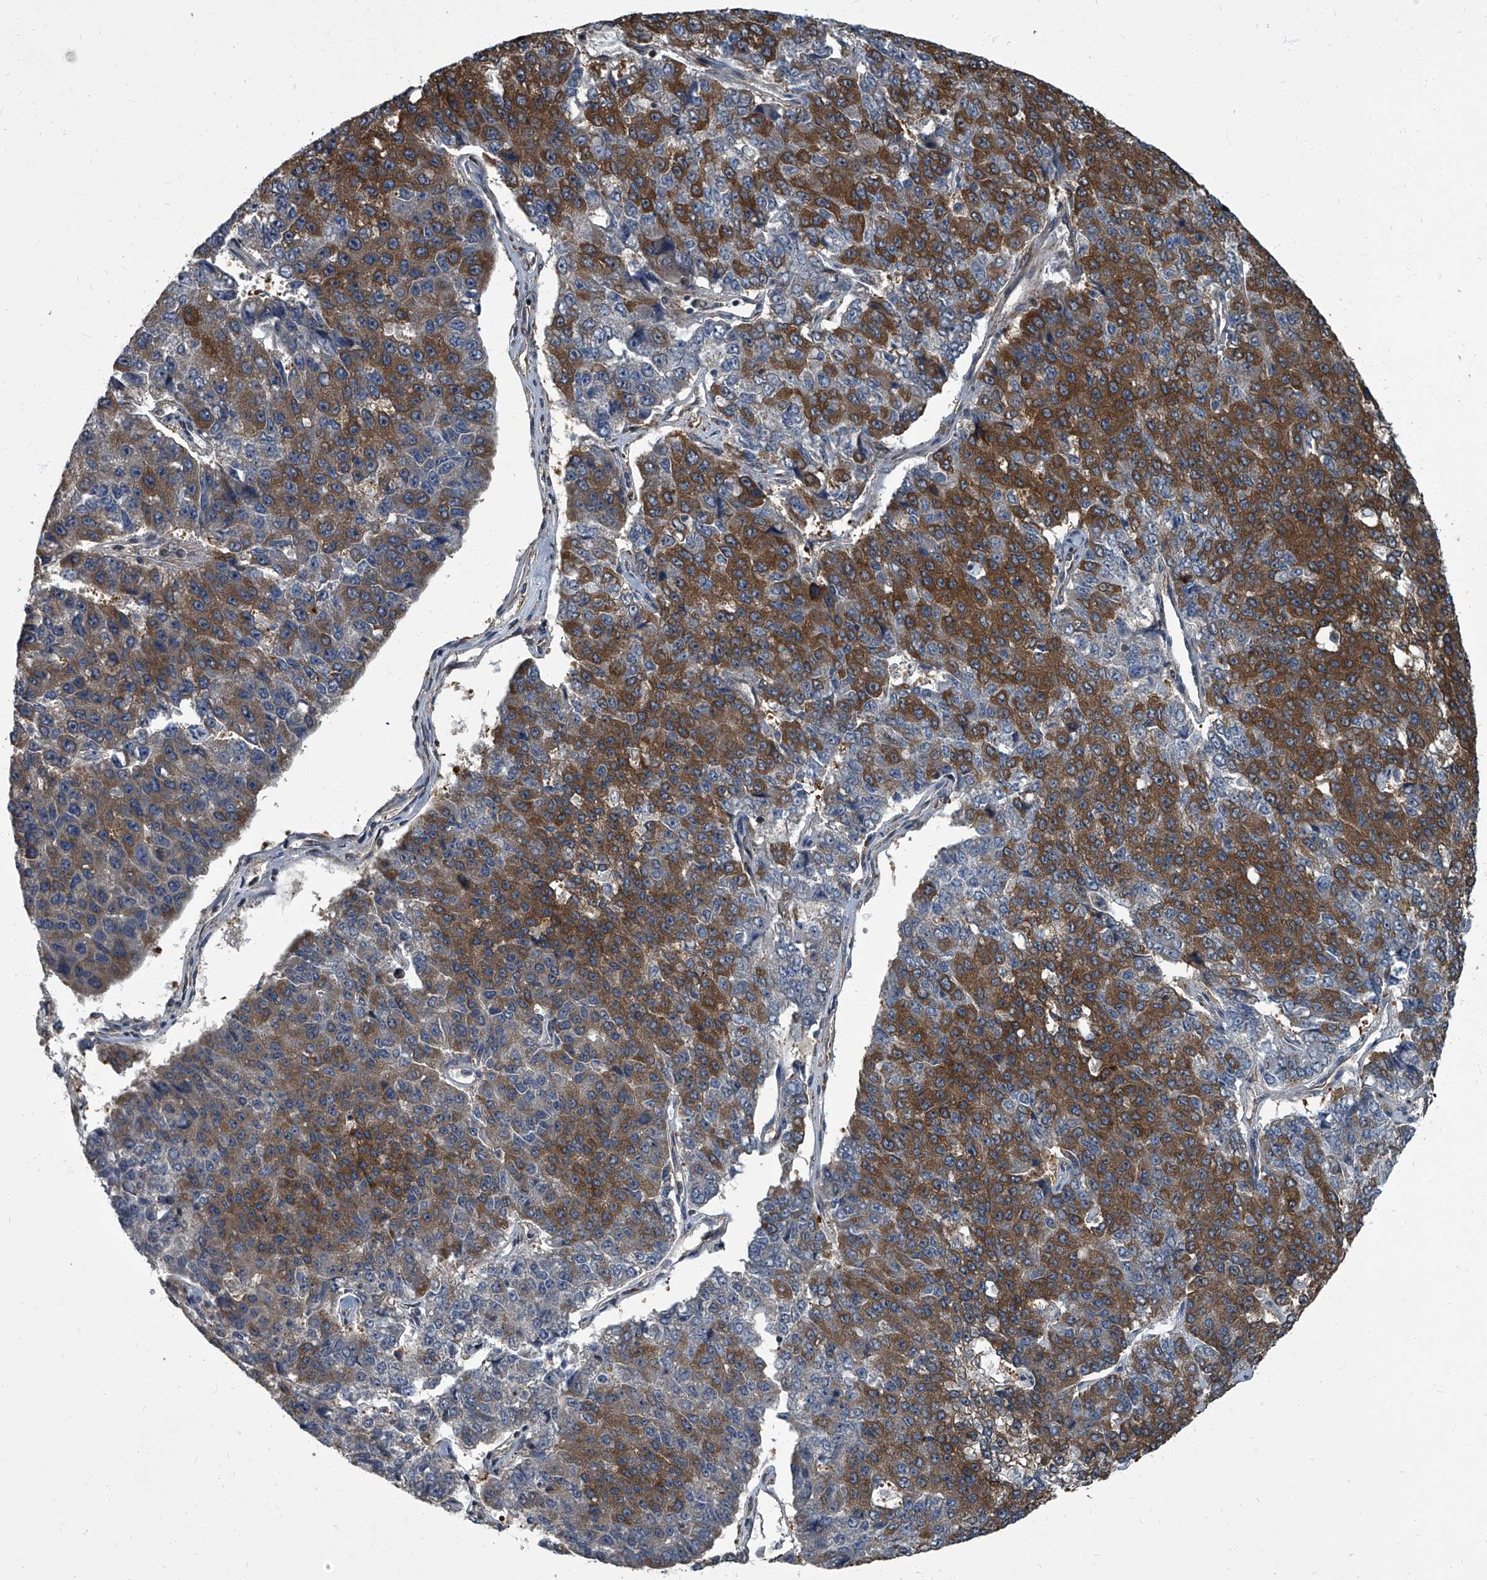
{"staining": {"intensity": "moderate", "quantity": ">75%", "location": "cytoplasmic/membranous"}, "tissue": "pancreatic cancer", "cell_type": "Tumor cells", "image_type": "cancer", "snomed": [{"axis": "morphology", "description": "Adenocarcinoma, NOS"}, {"axis": "topography", "description": "Pancreas"}], "caption": "An image showing moderate cytoplasmic/membranous expression in about >75% of tumor cells in pancreatic cancer, as visualized by brown immunohistochemical staining.", "gene": "CDV3", "patient": {"sex": "male", "age": 50}}